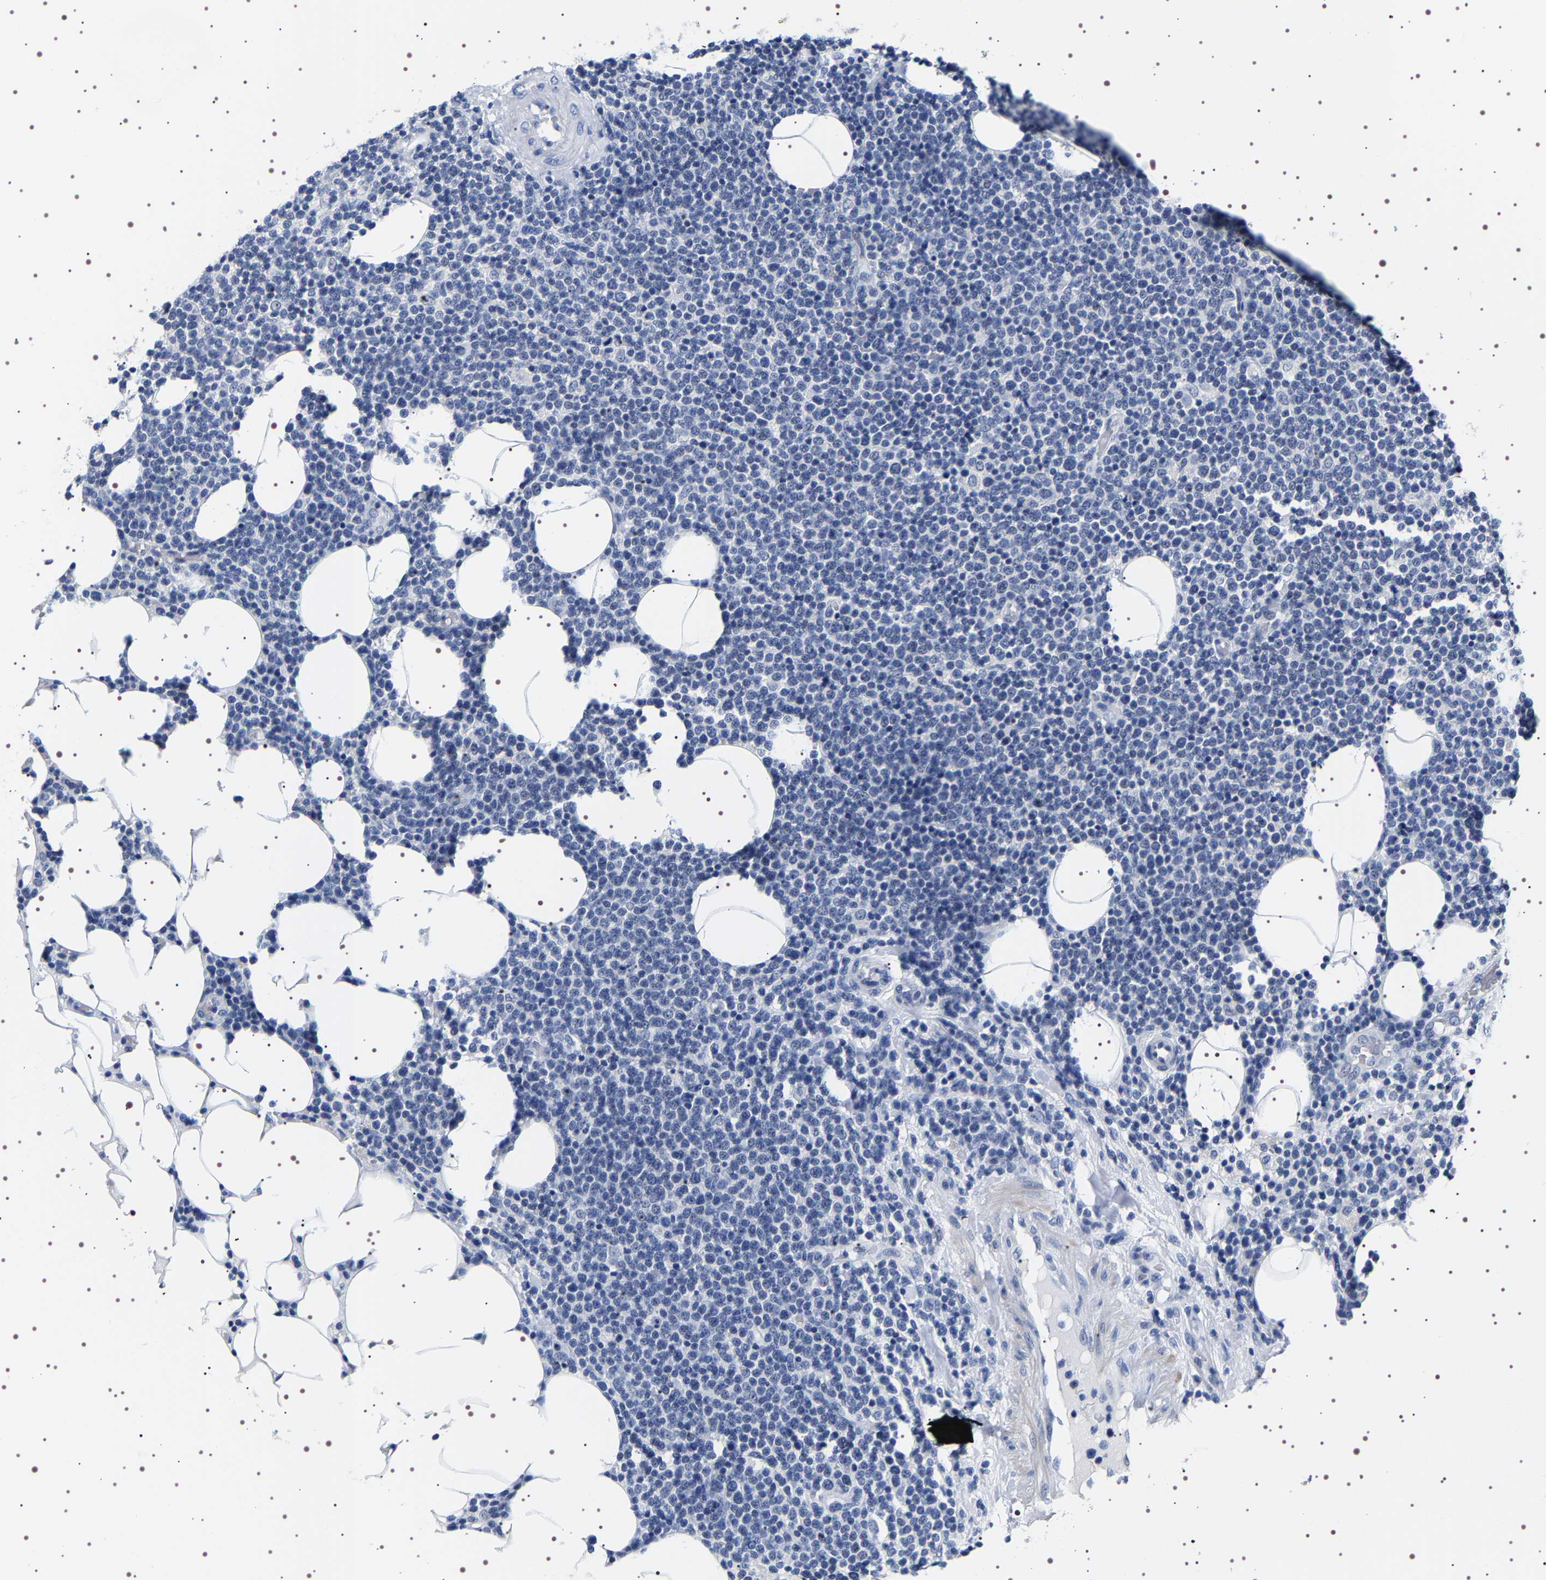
{"staining": {"intensity": "negative", "quantity": "none", "location": "none"}, "tissue": "lymphoma", "cell_type": "Tumor cells", "image_type": "cancer", "snomed": [{"axis": "morphology", "description": "Malignant lymphoma, non-Hodgkin's type, High grade"}, {"axis": "topography", "description": "Lymph node"}], "caption": "A high-resolution image shows immunohistochemistry staining of high-grade malignant lymphoma, non-Hodgkin's type, which displays no significant staining in tumor cells.", "gene": "UBQLN3", "patient": {"sex": "male", "age": 61}}